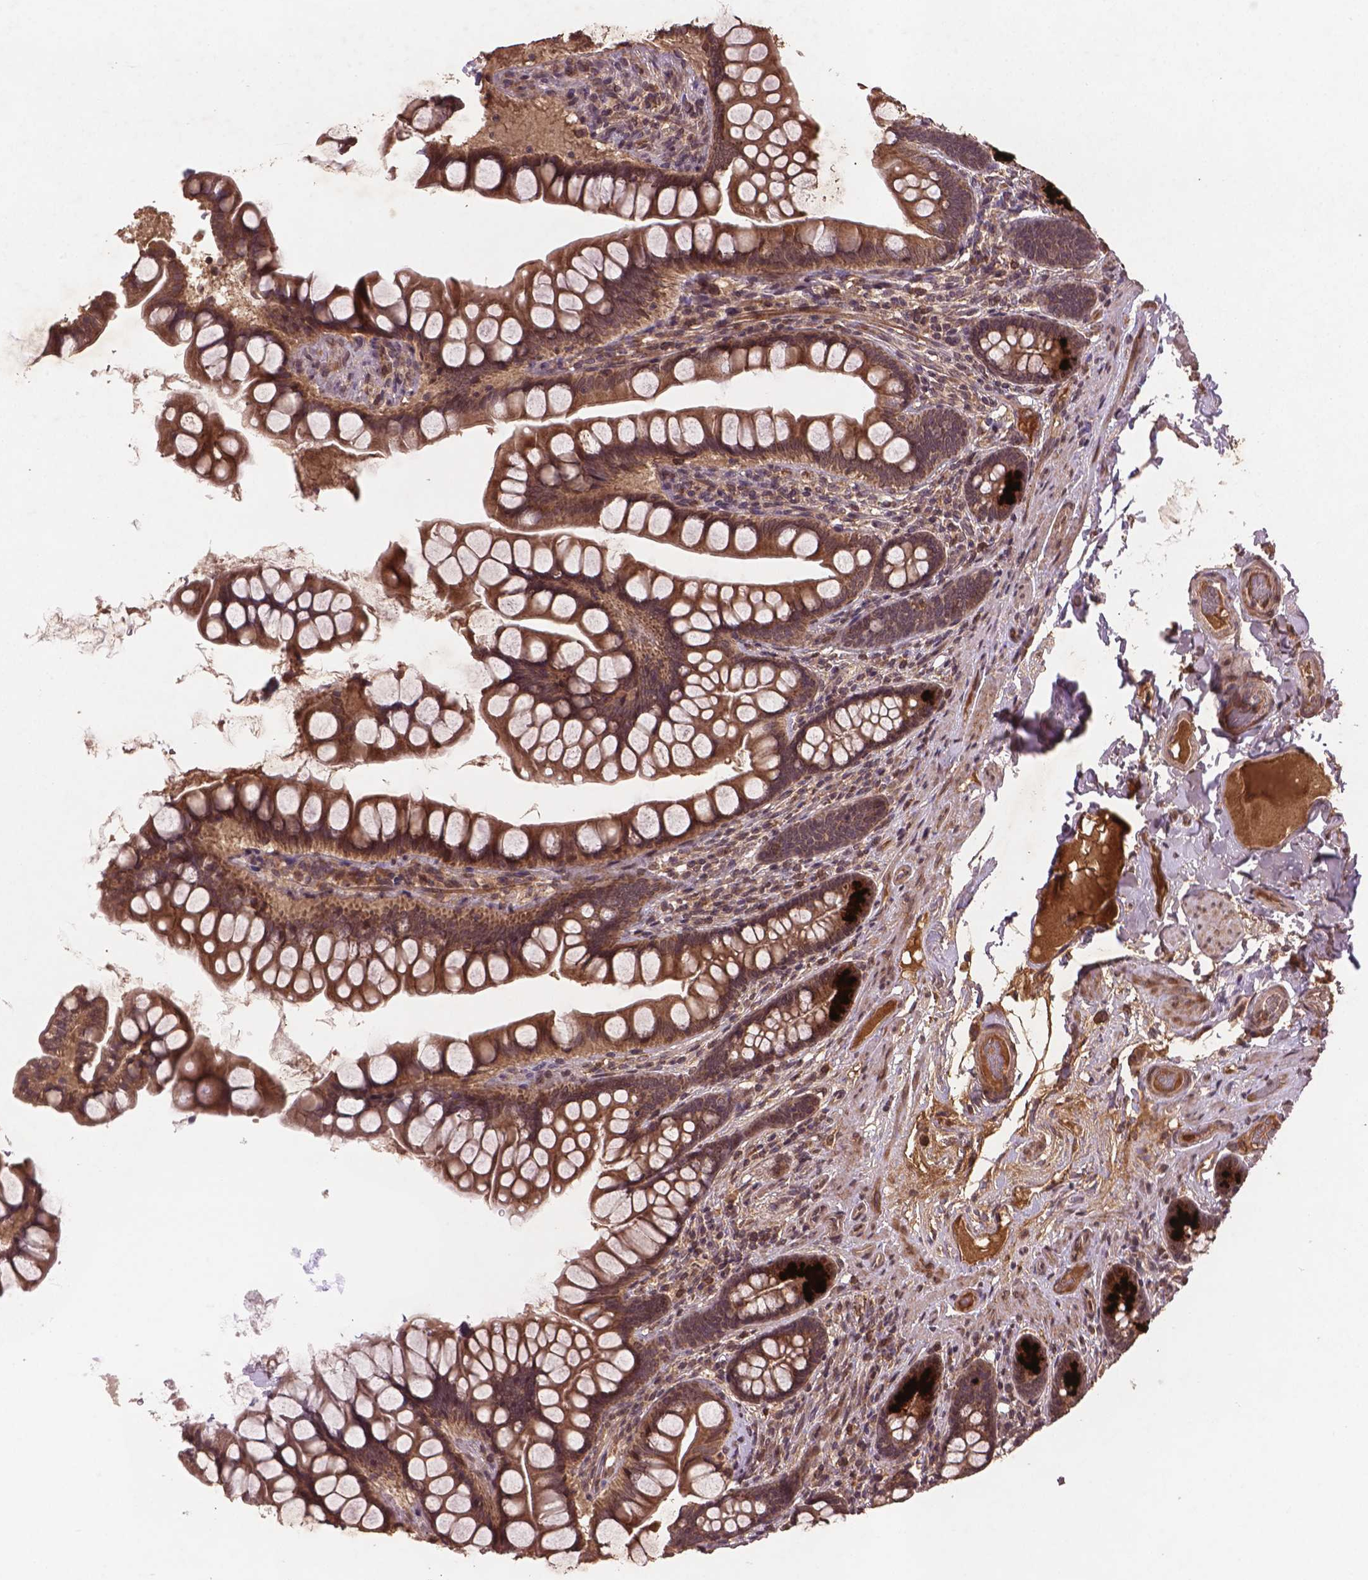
{"staining": {"intensity": "moderate", "quantity": ">75%", "location": "cytoplasmic/membranous,nuclear"}, "tissue": "small intestine", "cell_type": "Glandular cells", "image_type": "normal", "snomed": [{"axis": "morphology", "description": "Normal tissue, NOS"}, {"axis": "topography", "description": "Small intestine"}], "caption": "A medium amount of moderate cytoplasmic/membranous,nuclear positivity is present in about >75% of glandular cells in benign small intestine. (IHC, brightfield microscopy, high magnification).", "gene": "NIPAL2", "patient": {"sex": "male", "age": 70}}